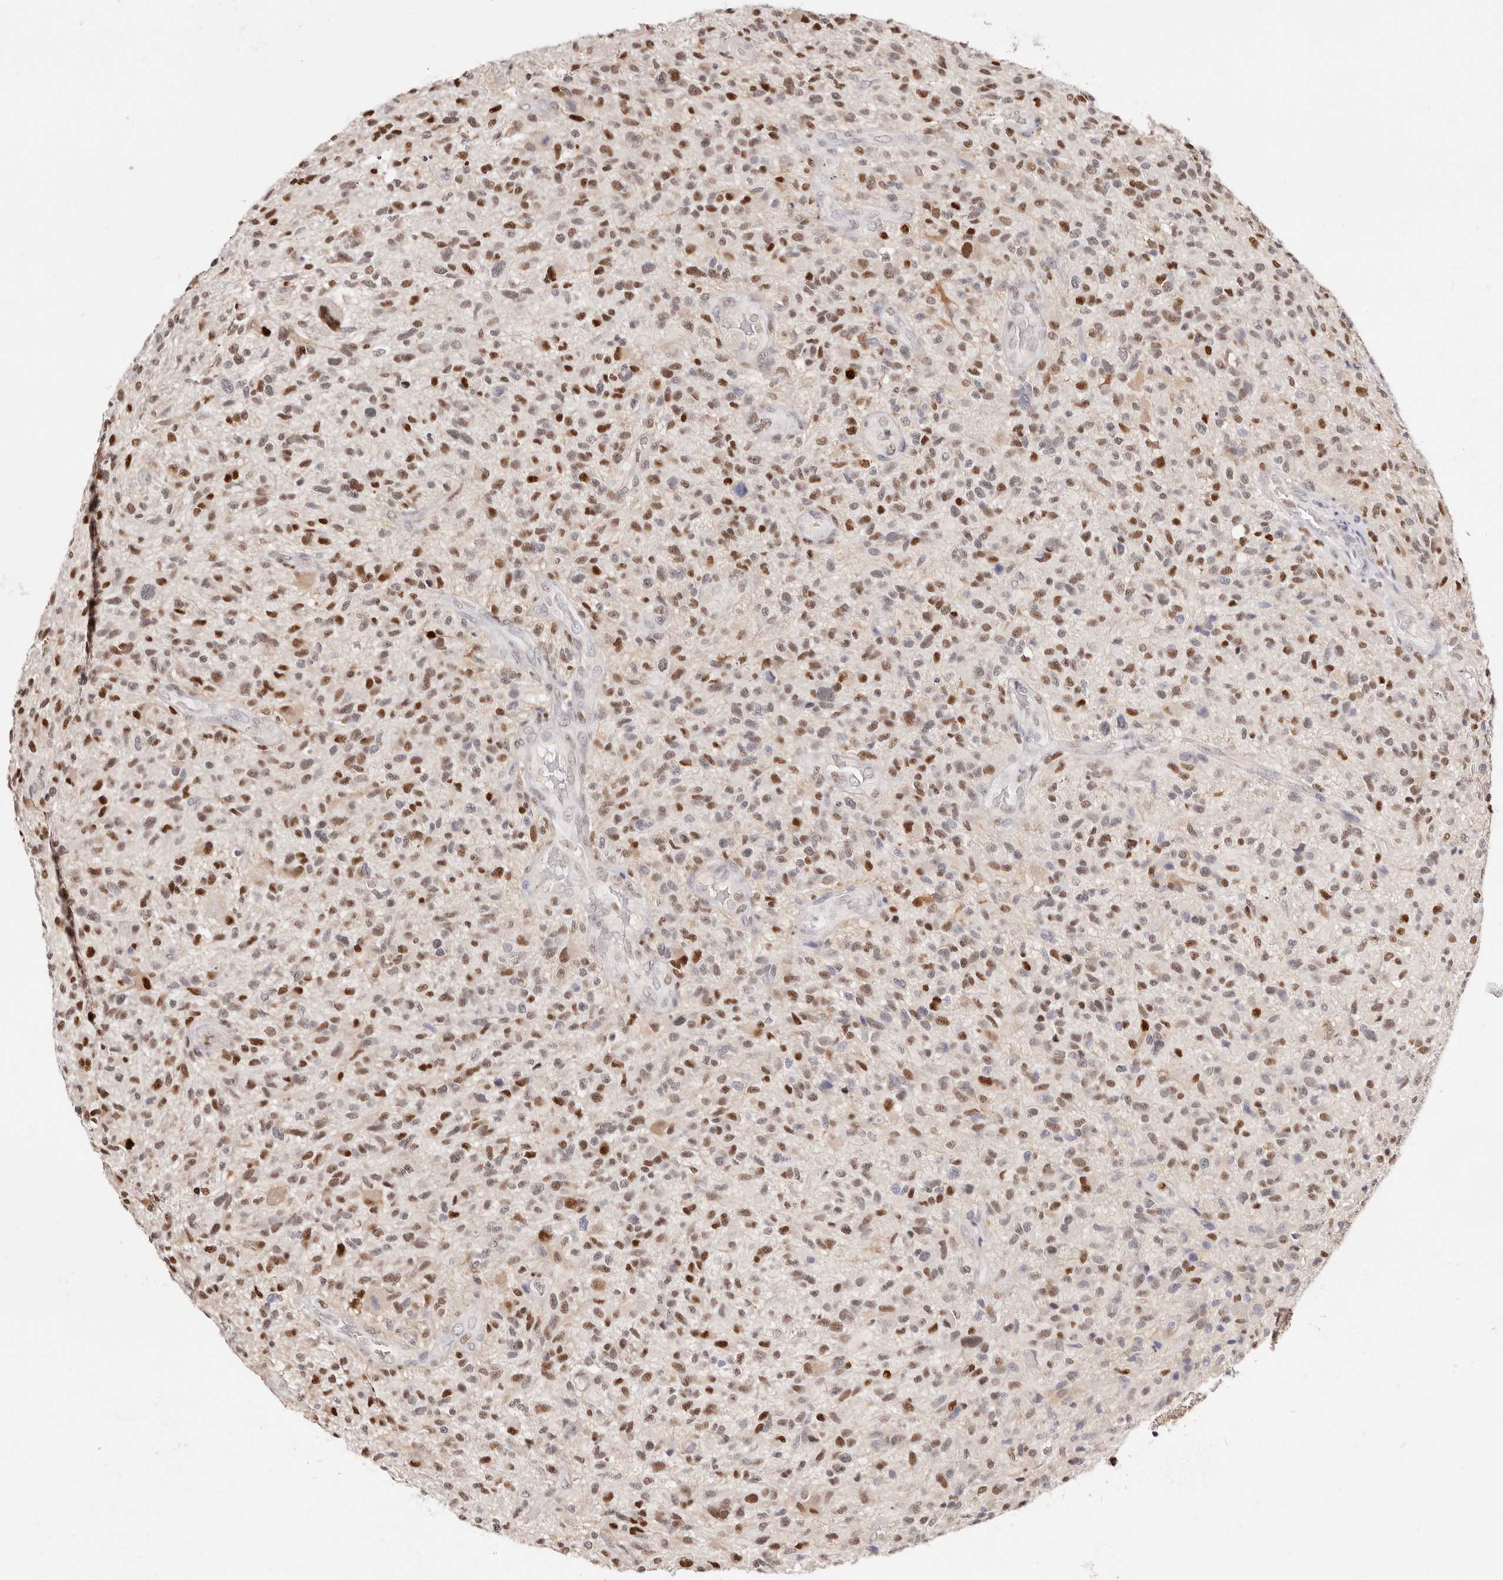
{"staining": {"intensity": "moderate", "quantity": ">75%", "location": "nuclear"}, "tissue": "glioma", "cell_type": "Tumor cells", "image_type": "cancer", "snomed": [{"axis": "morphology", "description": "Glioma, malignant, High grade"}, {"axis": "topography", "description": "Brain"}], "caption": "Brown immunohistochemical staining in glioma demonstrates moderate nuclear positivity in about >75% of tumor cells. (brown staining indicates protein expression, while blue staining denotes nuclei).", "gene": "TKT", "patient": {"sex": "male", "age": 47}}